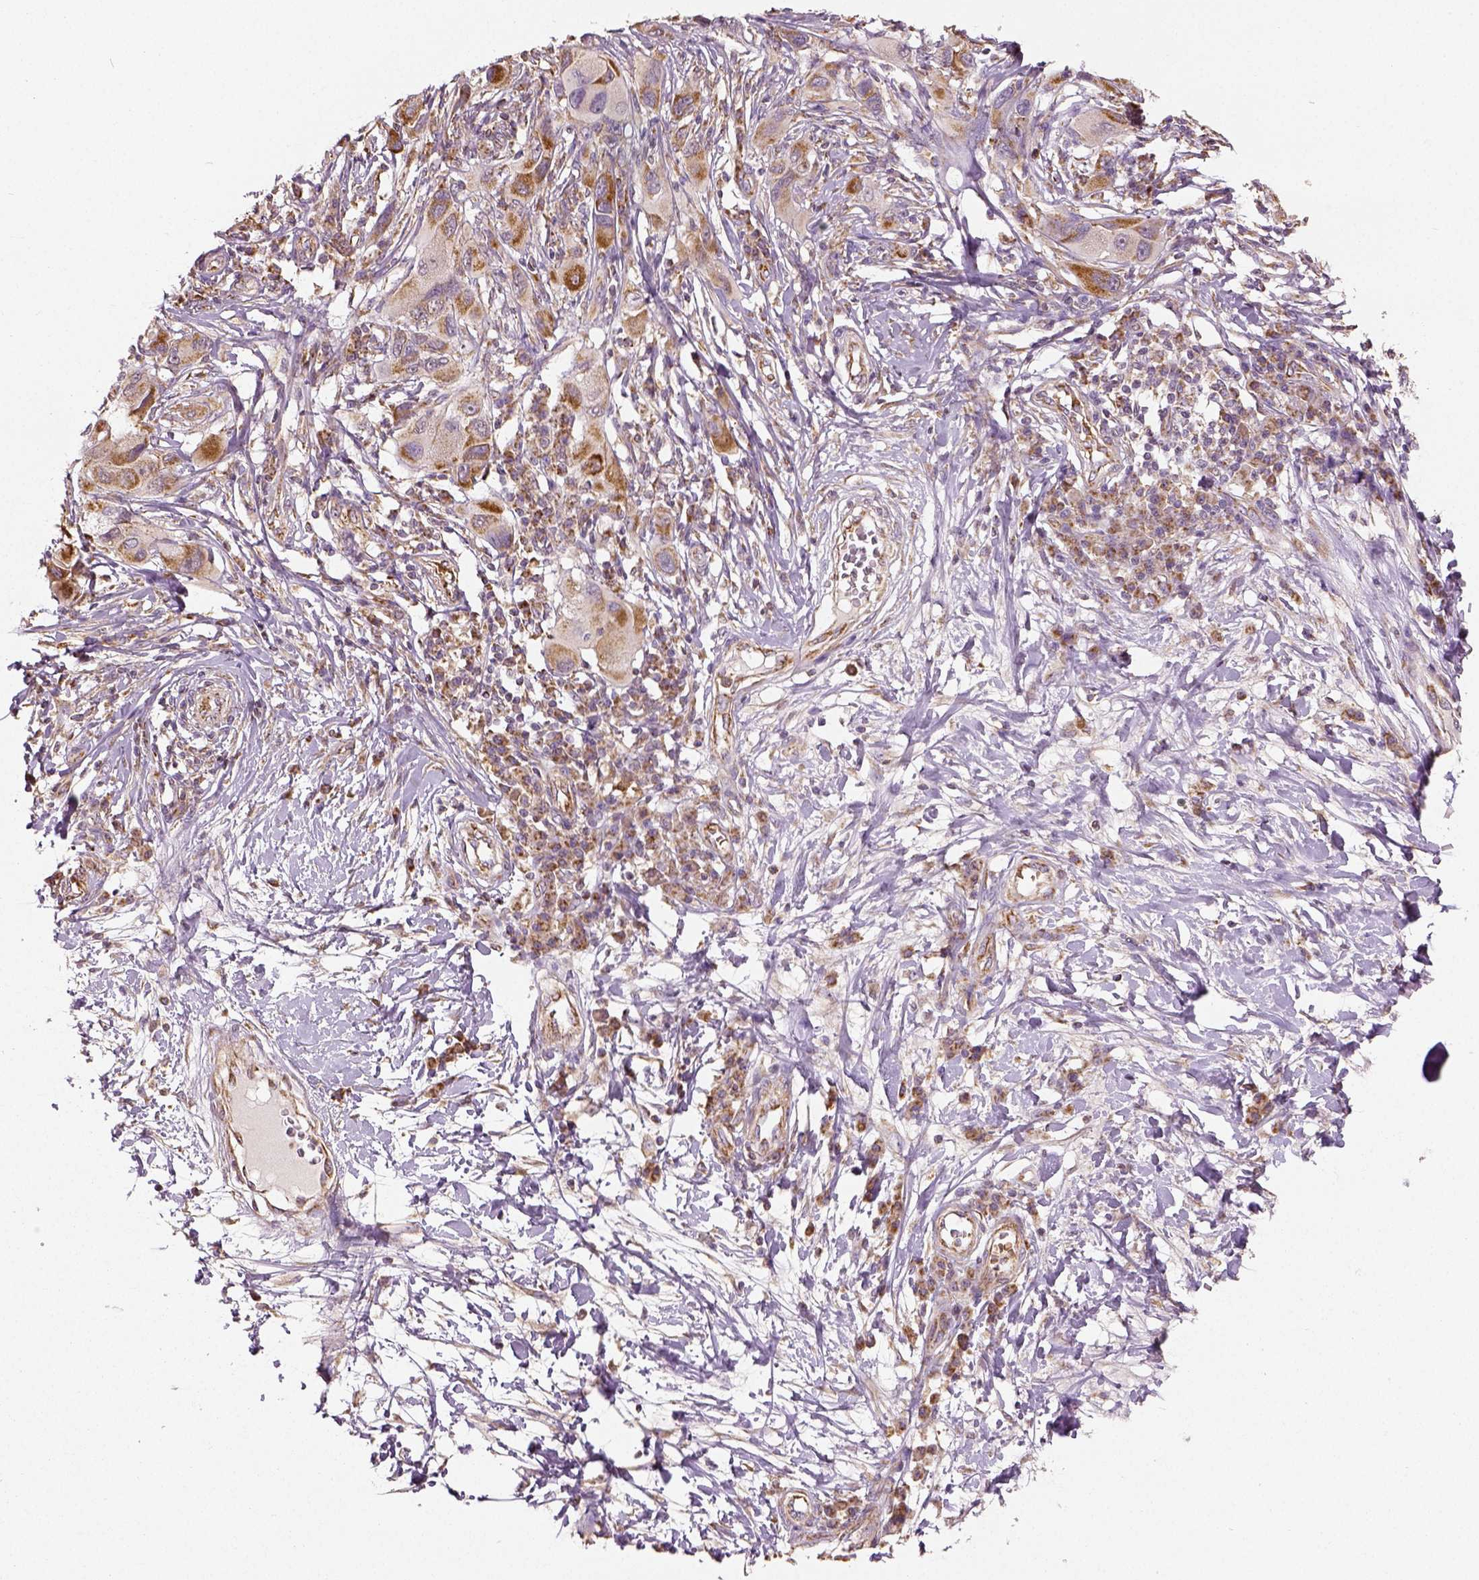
{"staining": {"intensity": "moderate", "quantity": ">75%", "location": "cytoplasmic/membranous"}, "tissue": "melanoma", "cell_type": "Tumor cells", "image_type": "cancer", "snomed": [{"axis": "morphology", "description": "Malignant melanoma, NOS"}, {"axis": "topography", "description": "Skin"}], "caption": "DAB immunohistochemical staining of malignant melanoma displays moderate cytoplasmic/membranous protein staining in approximately >75% of tumor cells.", "gene": "PGAM5", "patient": {"sex": "male", "age": 53}}